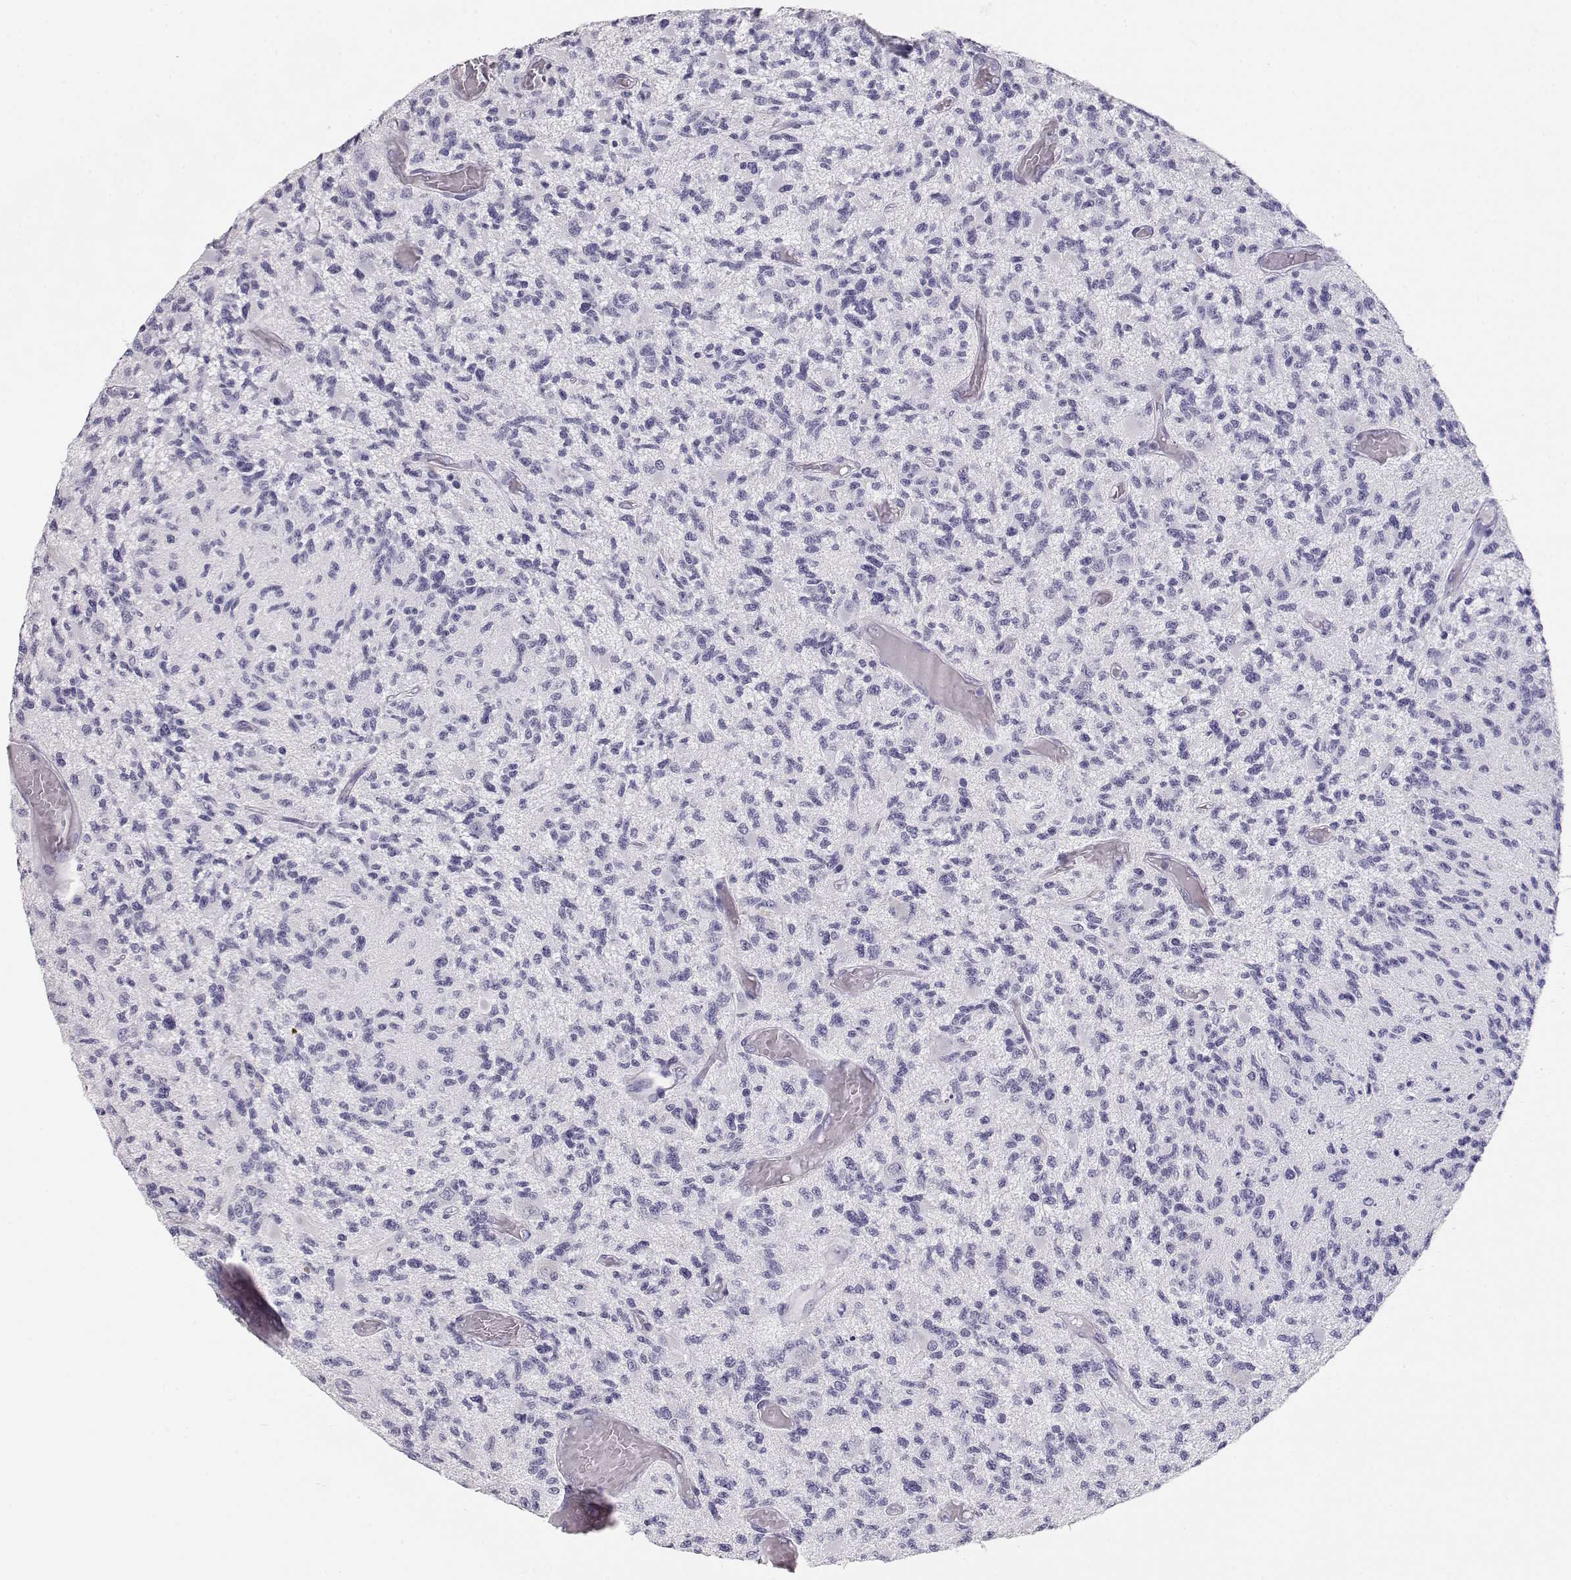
{"staining": {"intensity": "negative", "quantity": "none", "location": "none"}, "tissue": "glioma", "cell_type": "Tumor cells", "image_type": "cancer", "snomed": [{"axis": "morphology", "description": "Glioma, malignant, High grade"}, {"axis": "topography", "description": "Brain"}], "caption": "Immunohistochemistry (IHC) of human glioma displays no expression in tumor cells.", "gene": "MAGEC1", "patient": {"sex": "female", "age": 63}}